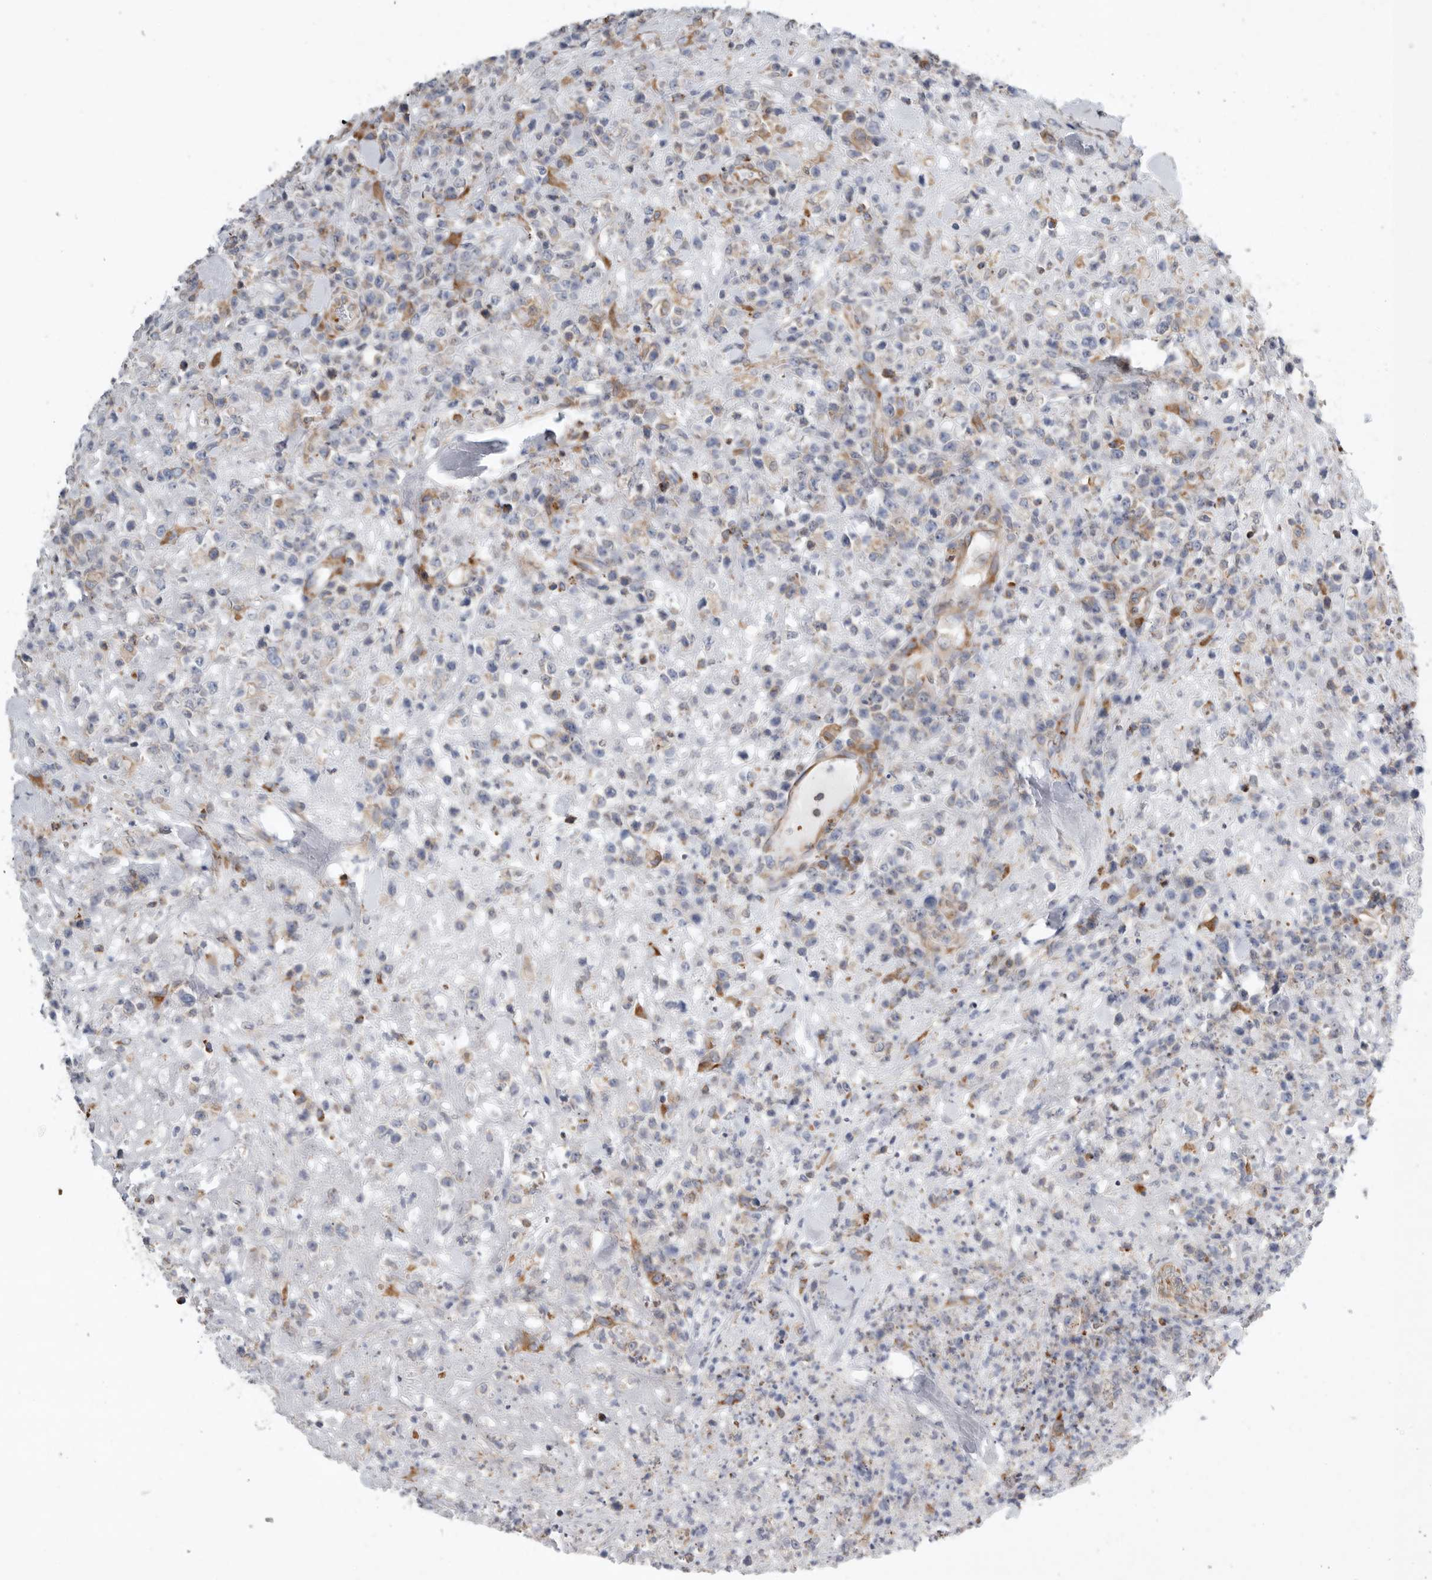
{"staining": {"intensity": "negative", "quantity": "none", "location": "none"}, "tissue": "lymphoma", "cell_type": "Tumor cells", "image_type": "cancer", "snomed": [{"axis": "morphology", "description": "Malignant lymphoma, non-Hodgkin's type, High grade"}, {"axis": "topography", "description": "Colon"}], "caption": "The photomicrograph displays no significant positivity in tumor cells of lymphoma.", "gene": "GANAB", "patient": {"sex": "female", "age": 53}}